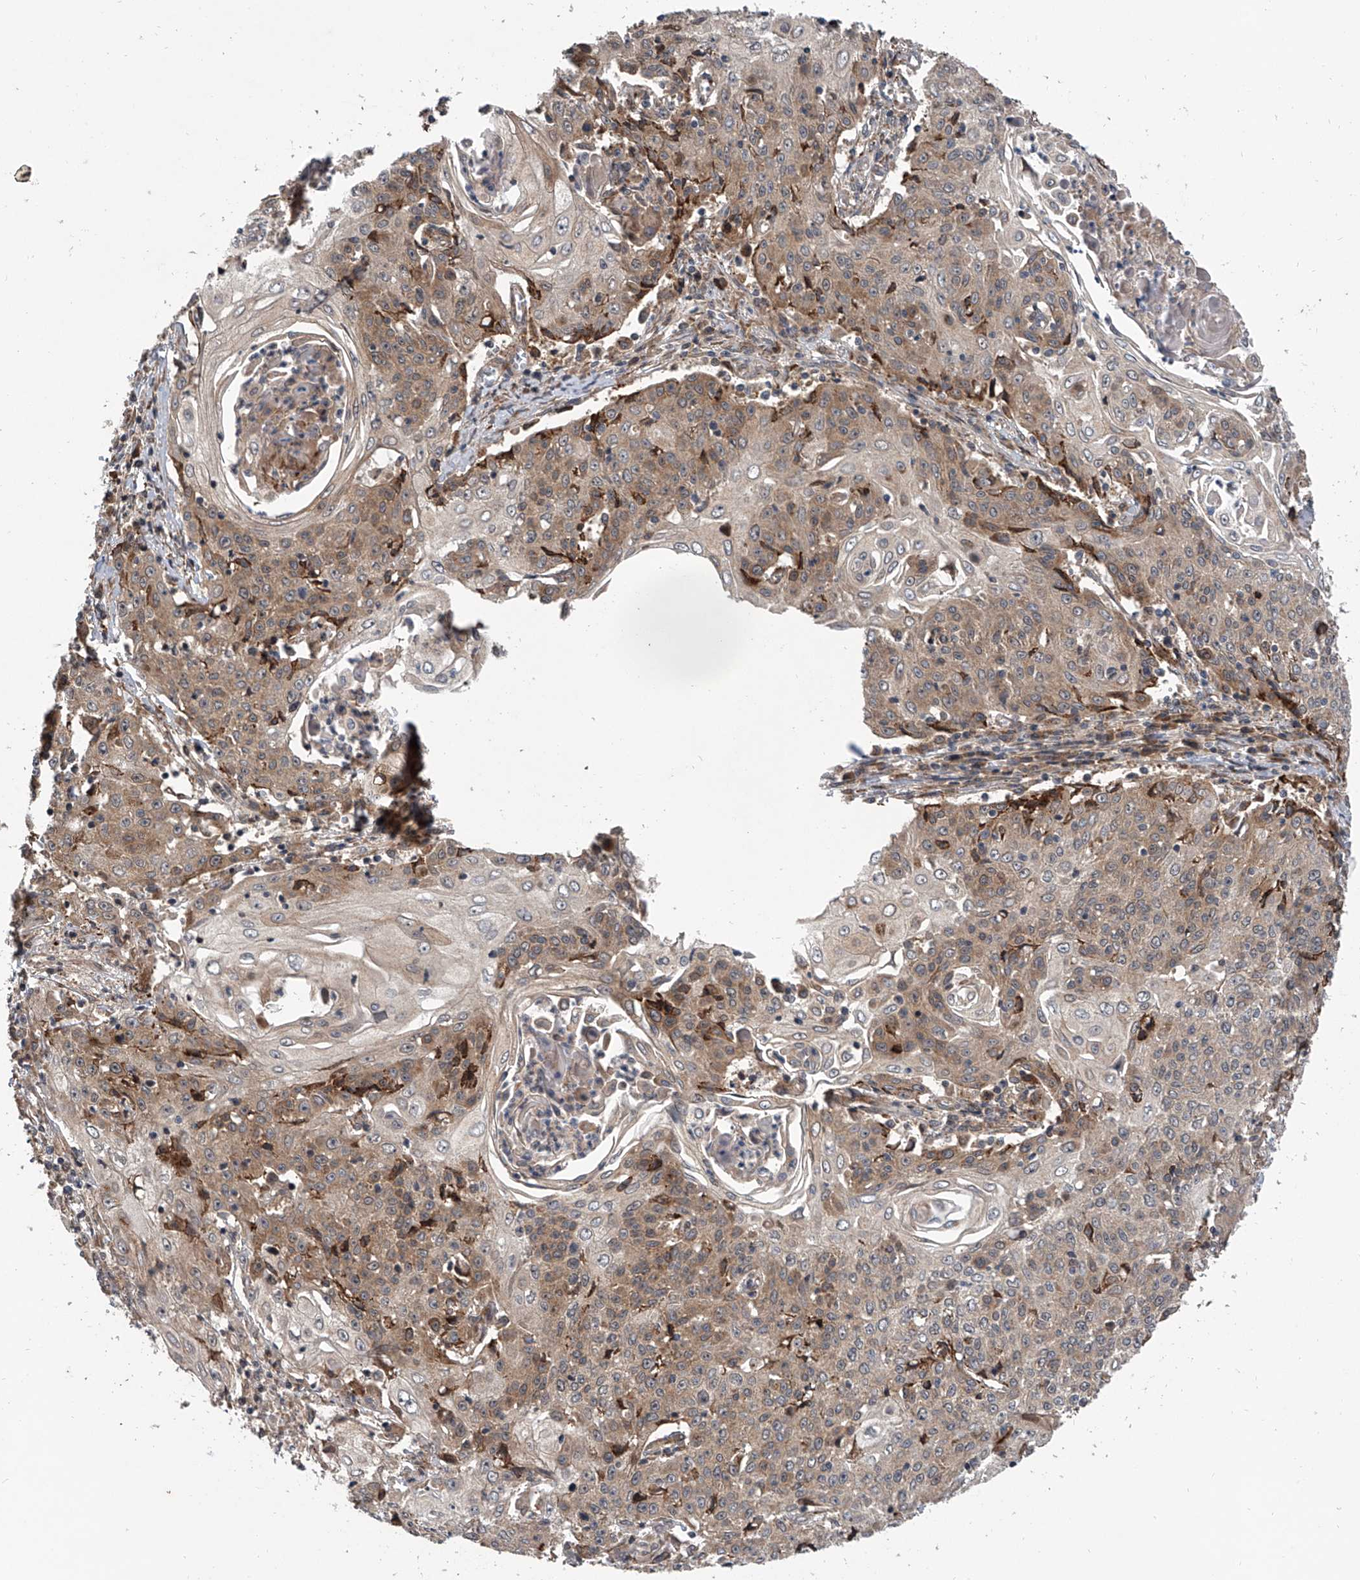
{"staining": {"intensity": "weak", "quantity": ">75%", "location": "cytoplasmic/membranous"}, "tissue": "cervical cancer", "cell_type": "Tumor cells", "image_type": "cancer", "snomed": [{"axis": "morphology", "description": "Squamous cell carcinoma, NOS"}, {"axis": "topography", "description": "Cervix"}], "caption": "Cervical cancer was stained to show a protein in brown. There is low levels of weak cytoplasmic/membranous expression in approximately >75% of tumor cells. (IHC, brightfield microscopy, high magnification).", "gene": "GEMIN8", "patient": {"sex": "female", "age": 48}}